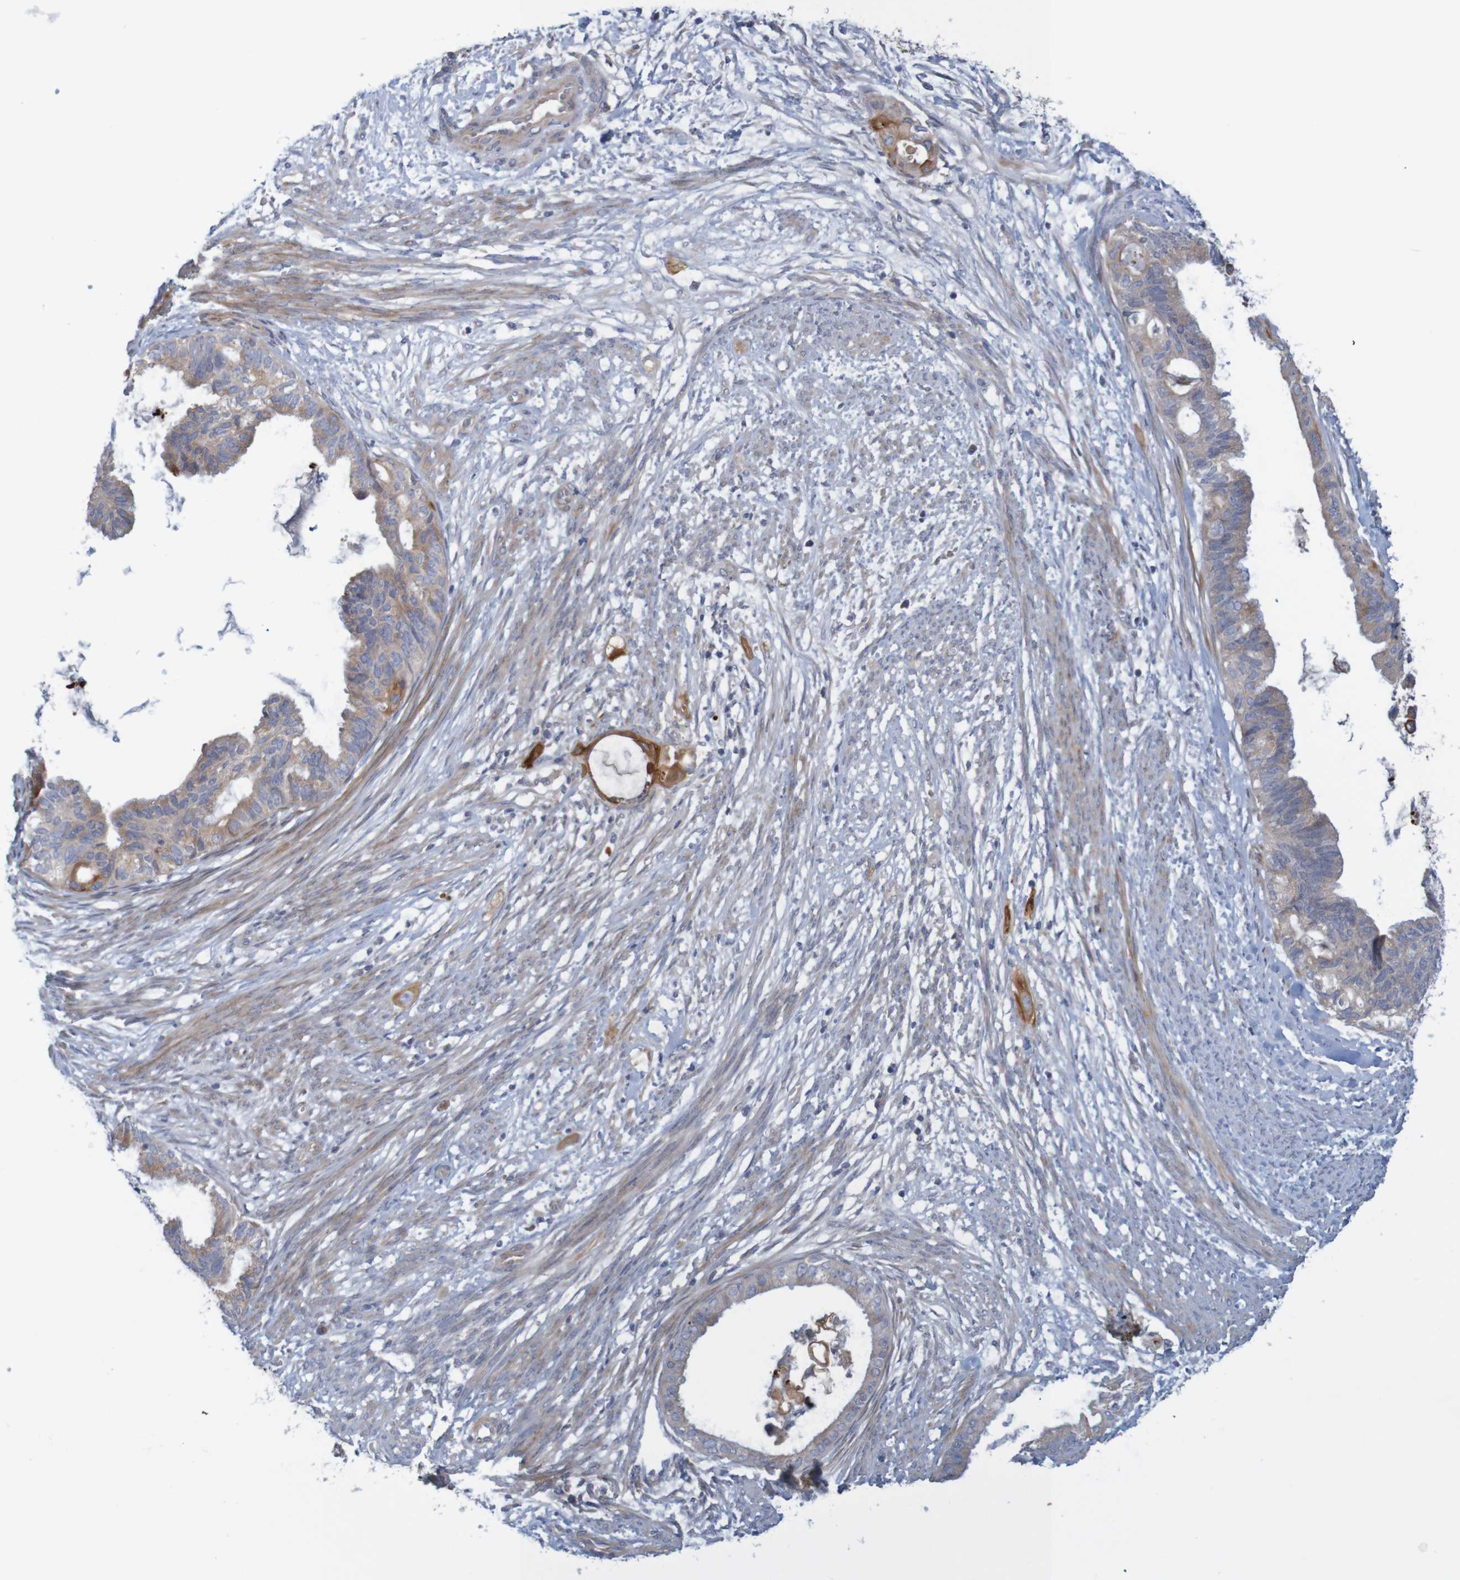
{"staining": {"intensity": "weak", "quantity": ">75%", "location": "cytoplasmic/membranous"}, "tissue": "cervical cancer", "cell_type": "Tumor cells", "image_type": "cancer", "snomed": [{"axis": "morphology", "description": "Normal tissue, NOS"}, {"axis": "morphology", "description": "Adenocarcinoma, NOS"}, {"axis": "topography", "description": "Cervix"}, {"axis": "topography", "description": "Endometrium"}], "caption": "This photomicrograph reveals immunohistochemistry staining of human cervical cancer, with low weak cytoplasmic/membranous staining in about >75% of tumor cells.", "gene": "KRT23", "patient": {"sex": "female", "age": 86}}